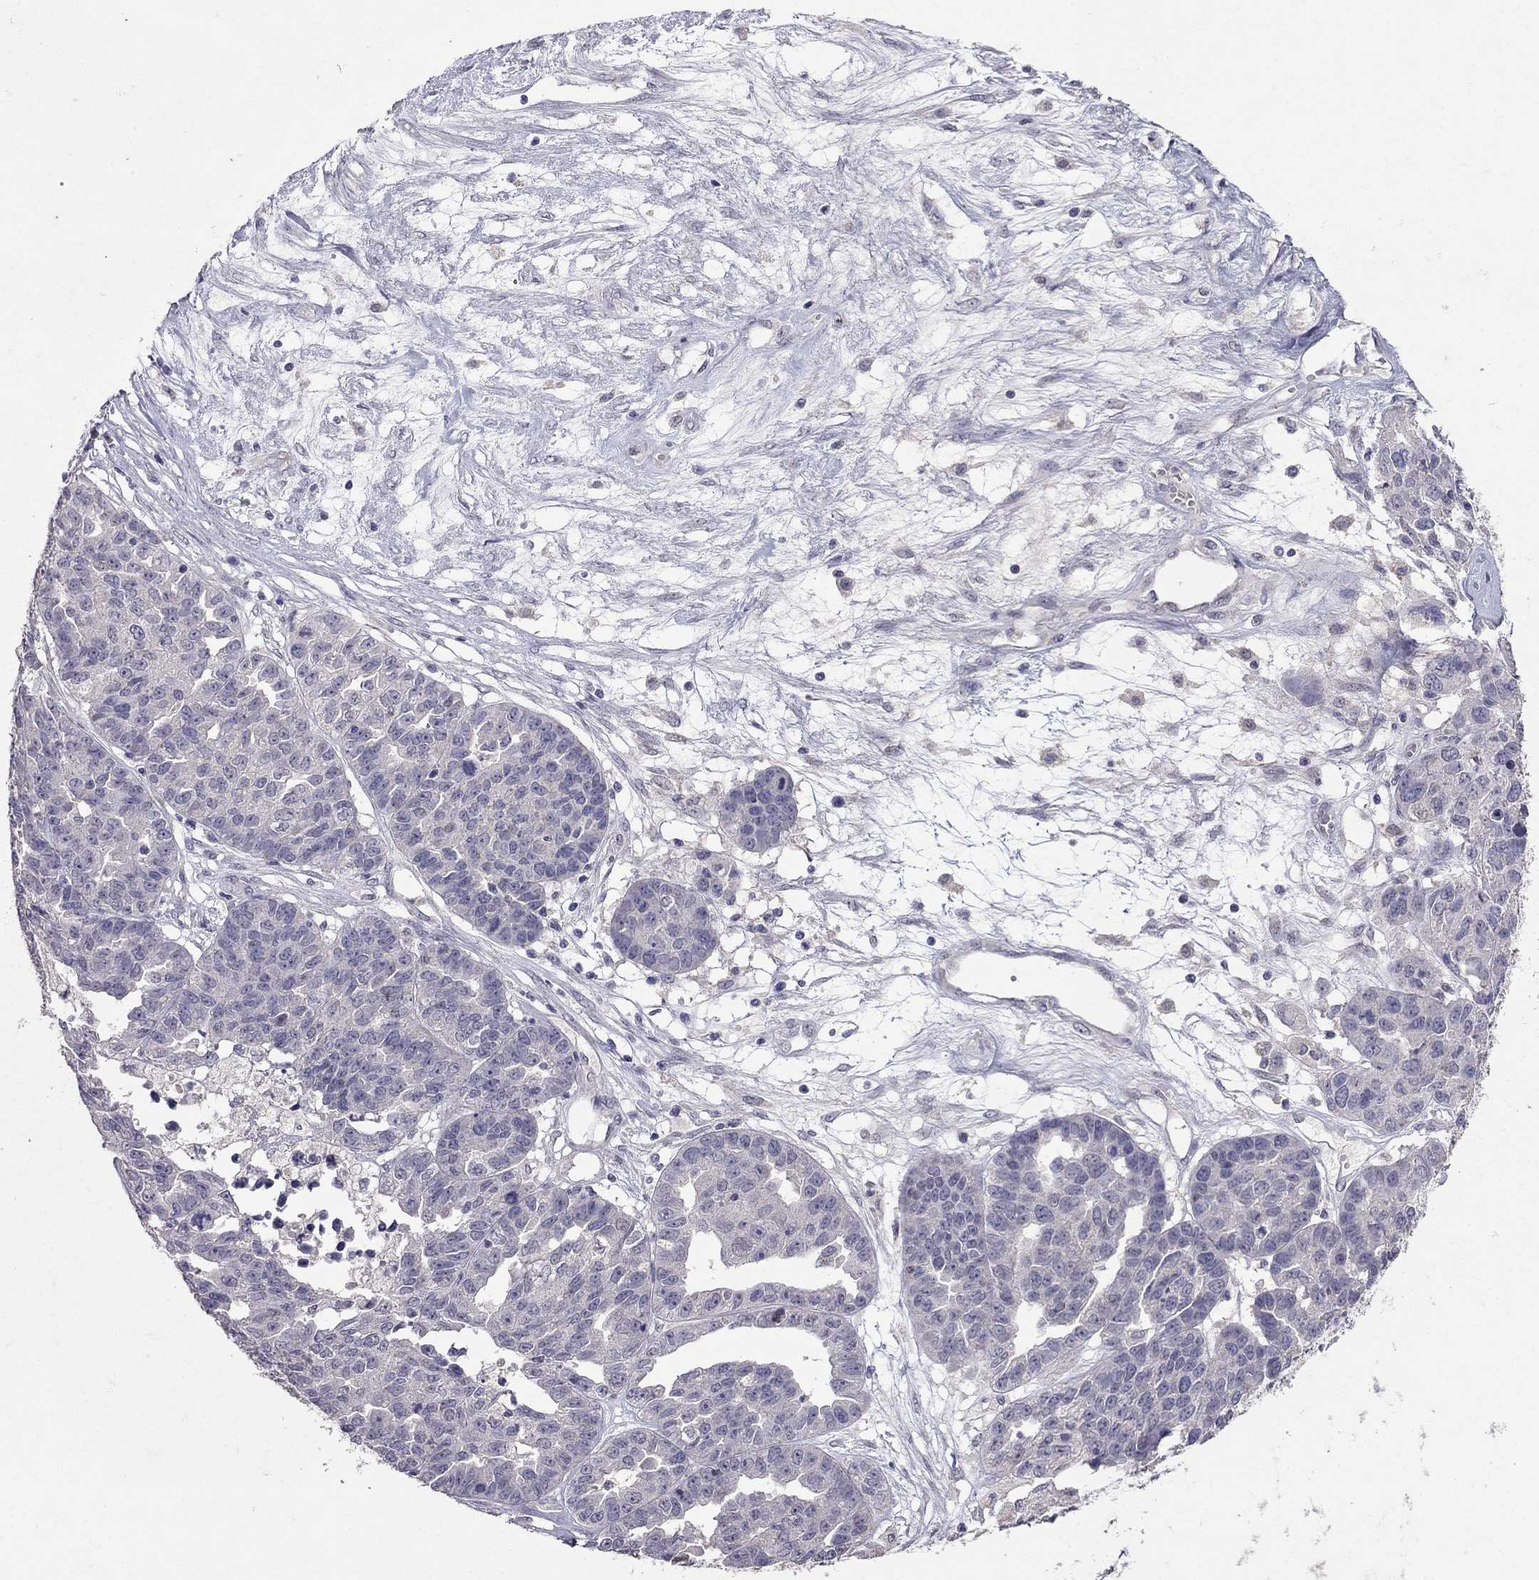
{"staining": {"intensity": "negative", "quantity": "none", "location": "none"}, "tissue": "ovarian cancer", "cell_type": "Tumor cells", "image_type": "cancer", "snomed": [{"axis": "morphology", "description": "Cystadenocarcinoma, serous, NOS"}, {"axis": "topography", "description": "Ovary"}], "caption": "Ovarian cancer (serous cystadenocarcinoma) was stained to show a protein in brown. There is no significant staining in tumor cells.", "gene": "FST", "patient": {"sex": "female", "age": 87}}